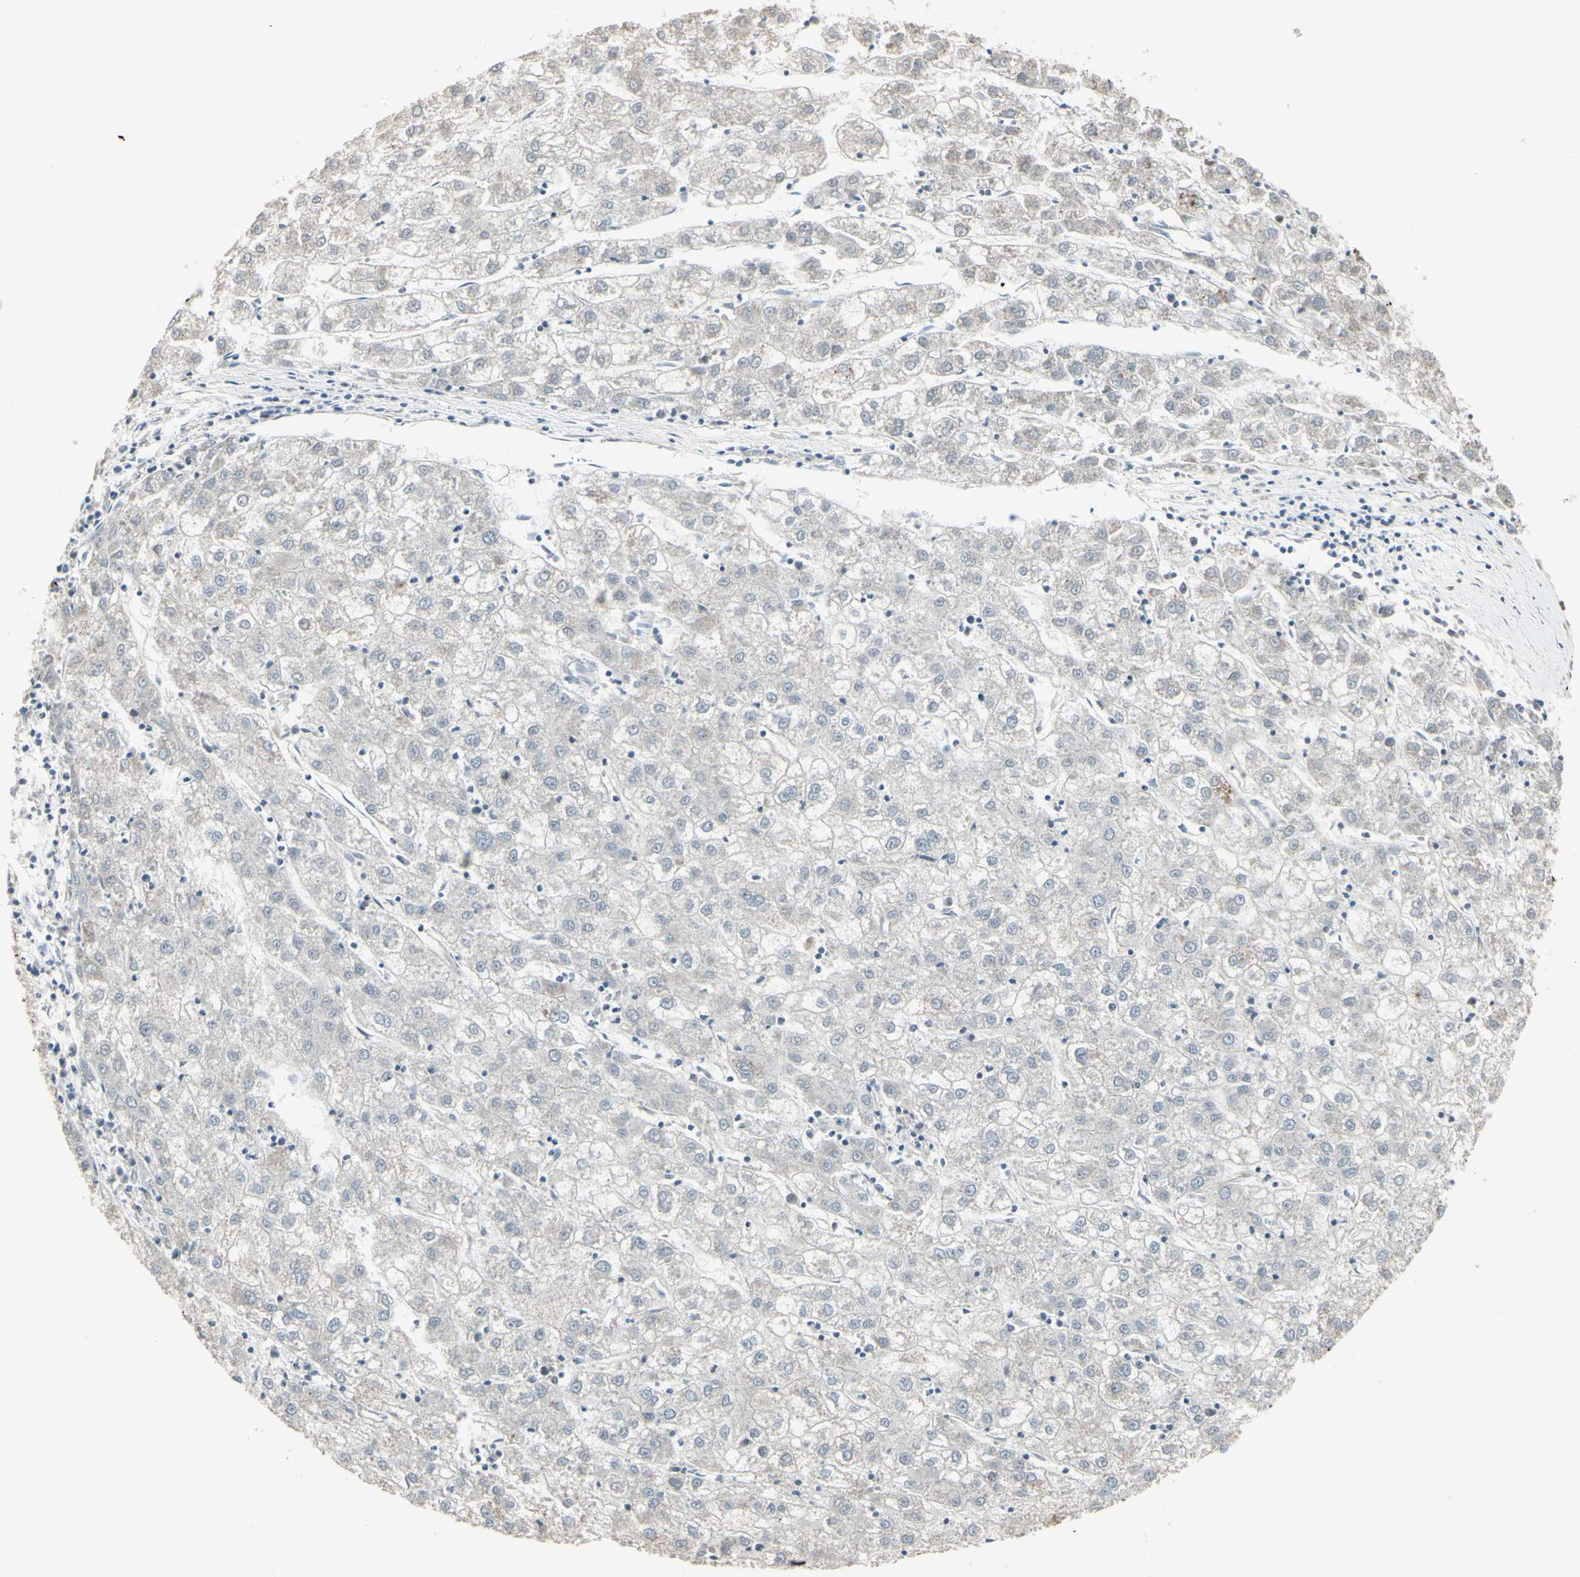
{"staining": {"intensity": "negative", "quantity": "none", "location": "none"}, "tissue": "liver cancer", "cell_type": "Tumor cells", "image_type": "cancer", "snomed": [{"axis": "morphology", "description": "Carcinoma, Hepatocellular, NOS"}, {"axis": "topography", "description": "Liver"}], "caption": "The micrograph displays no staining of tumor cells in liver hepatocellular carcinoma. (Stains: DAB IHC with hematoxylin counter stain, Microscopy: brightfield microscopy at high magnification).", "gene": "SAMSN1", "patient": {"sex": "male", "age": 72}}